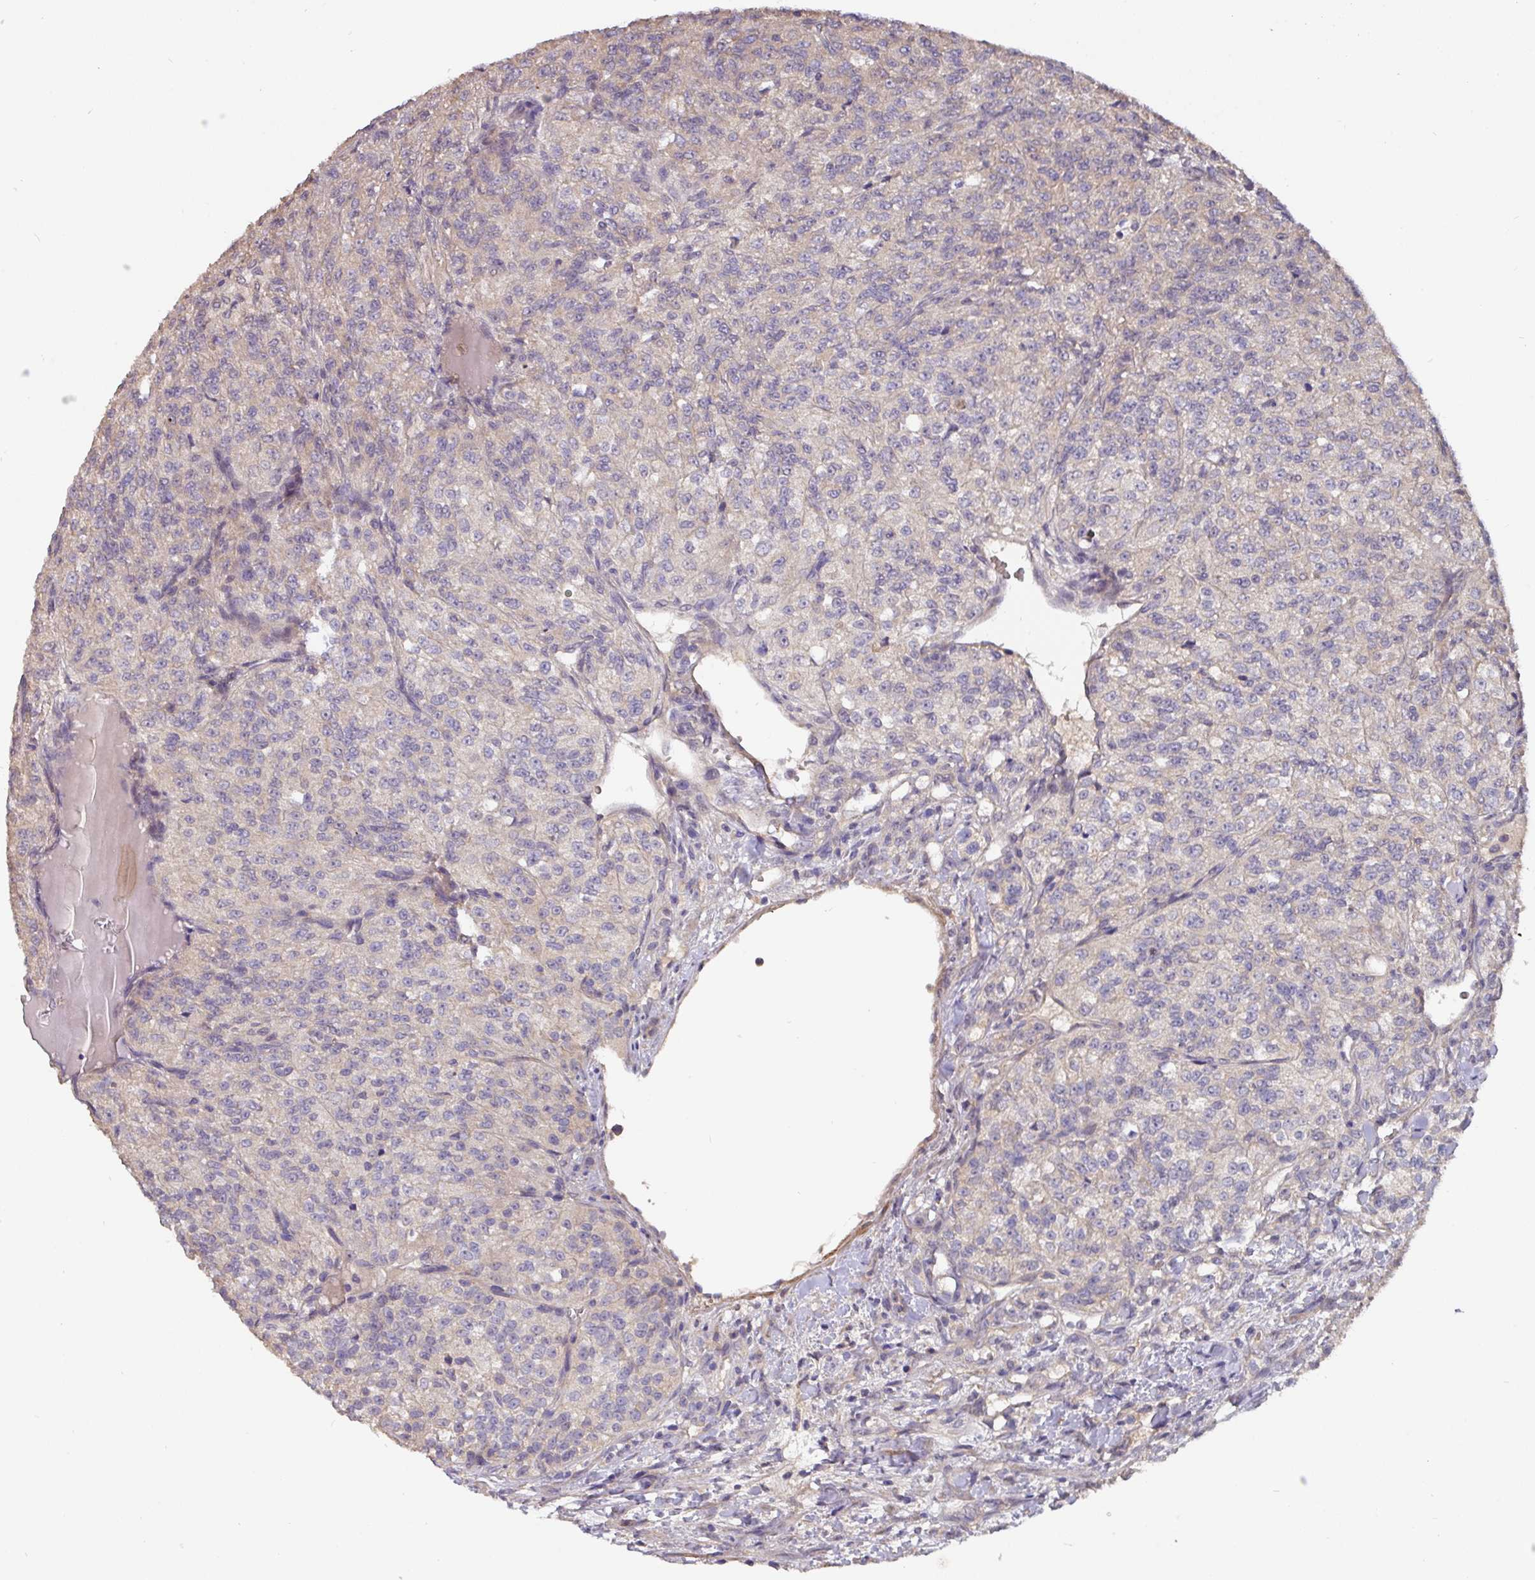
{"staining": {"intensity": "negative", "quantity": "none", "location": "none"}, "tissue": "renal cancer", "cell_type": "Tumor cells", "image_type": "cancer", "snomed": [{"axis": "morphology", "description": "Adenocarcinoma, NOS"}, {"axis": "topography", "description": "Kidney"}], "caption": "A histopathology image of human renal cancer is negative for staining in tumor cells.", "gene": "ACVR2B", "patient": {"sex": "female", "age": 63}}